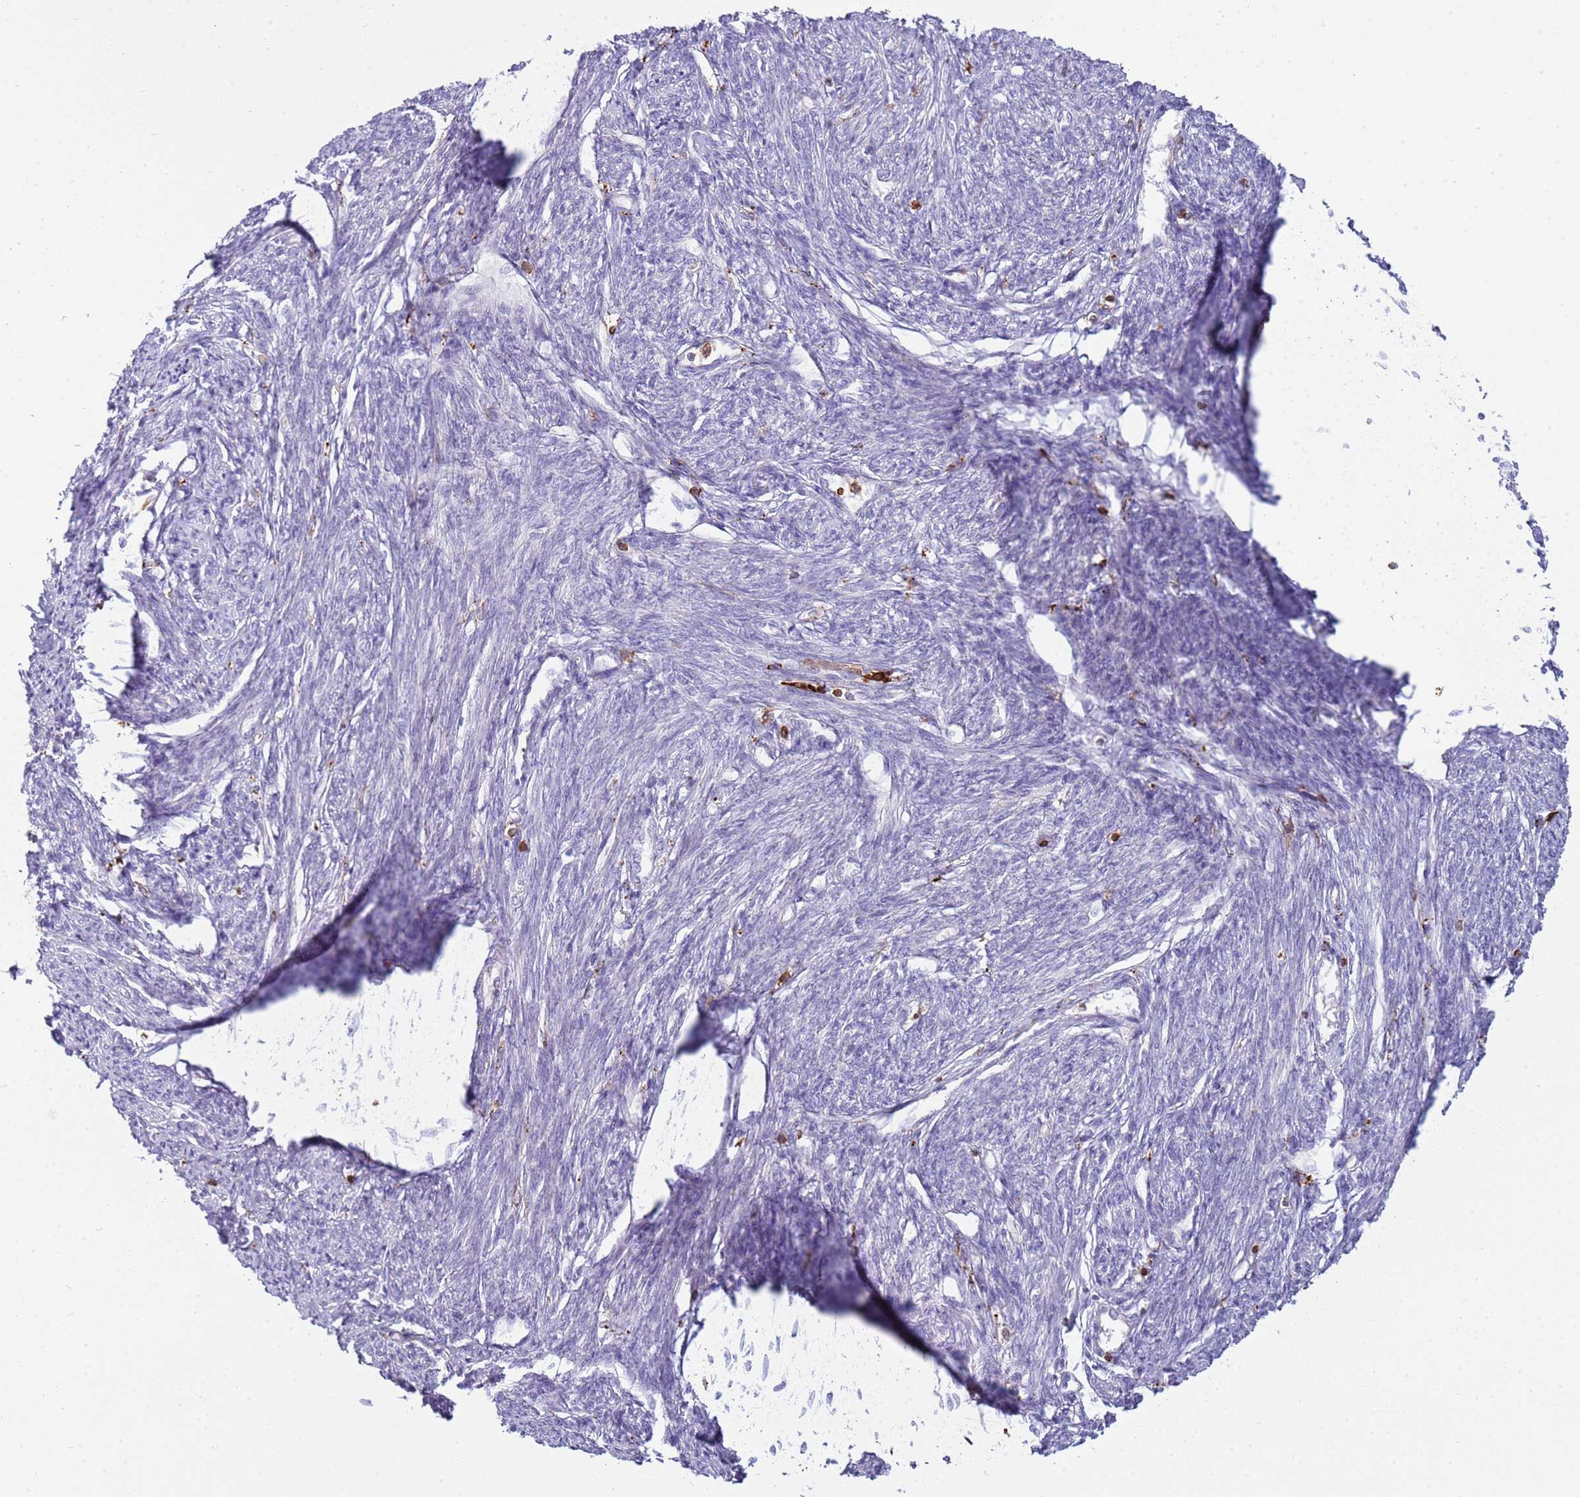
{"staining": {"intensity": "moderate", "quantity": "25%-75%", "location": "cytoplasmic/membranous"}, "tissue": "smooth muscle", "cell_type": "Smooth muscle cells", "image_type": "normal", "snomed": [{"axis": "morphology", "description": "Normal tissue, NOS"}, {"axis": "topography", "description": "Smooth muscle"}, {"axis": "topography", "description": "Uterus"}], "caption": "Moderate cytoplasmic/membranous positivity is appreciated in approximately 25%-75% of smooth muscle cells in unremarkable smooth muscle.", "gene": "TTPAL", "patient": {"sex": "female", "age": 59}}